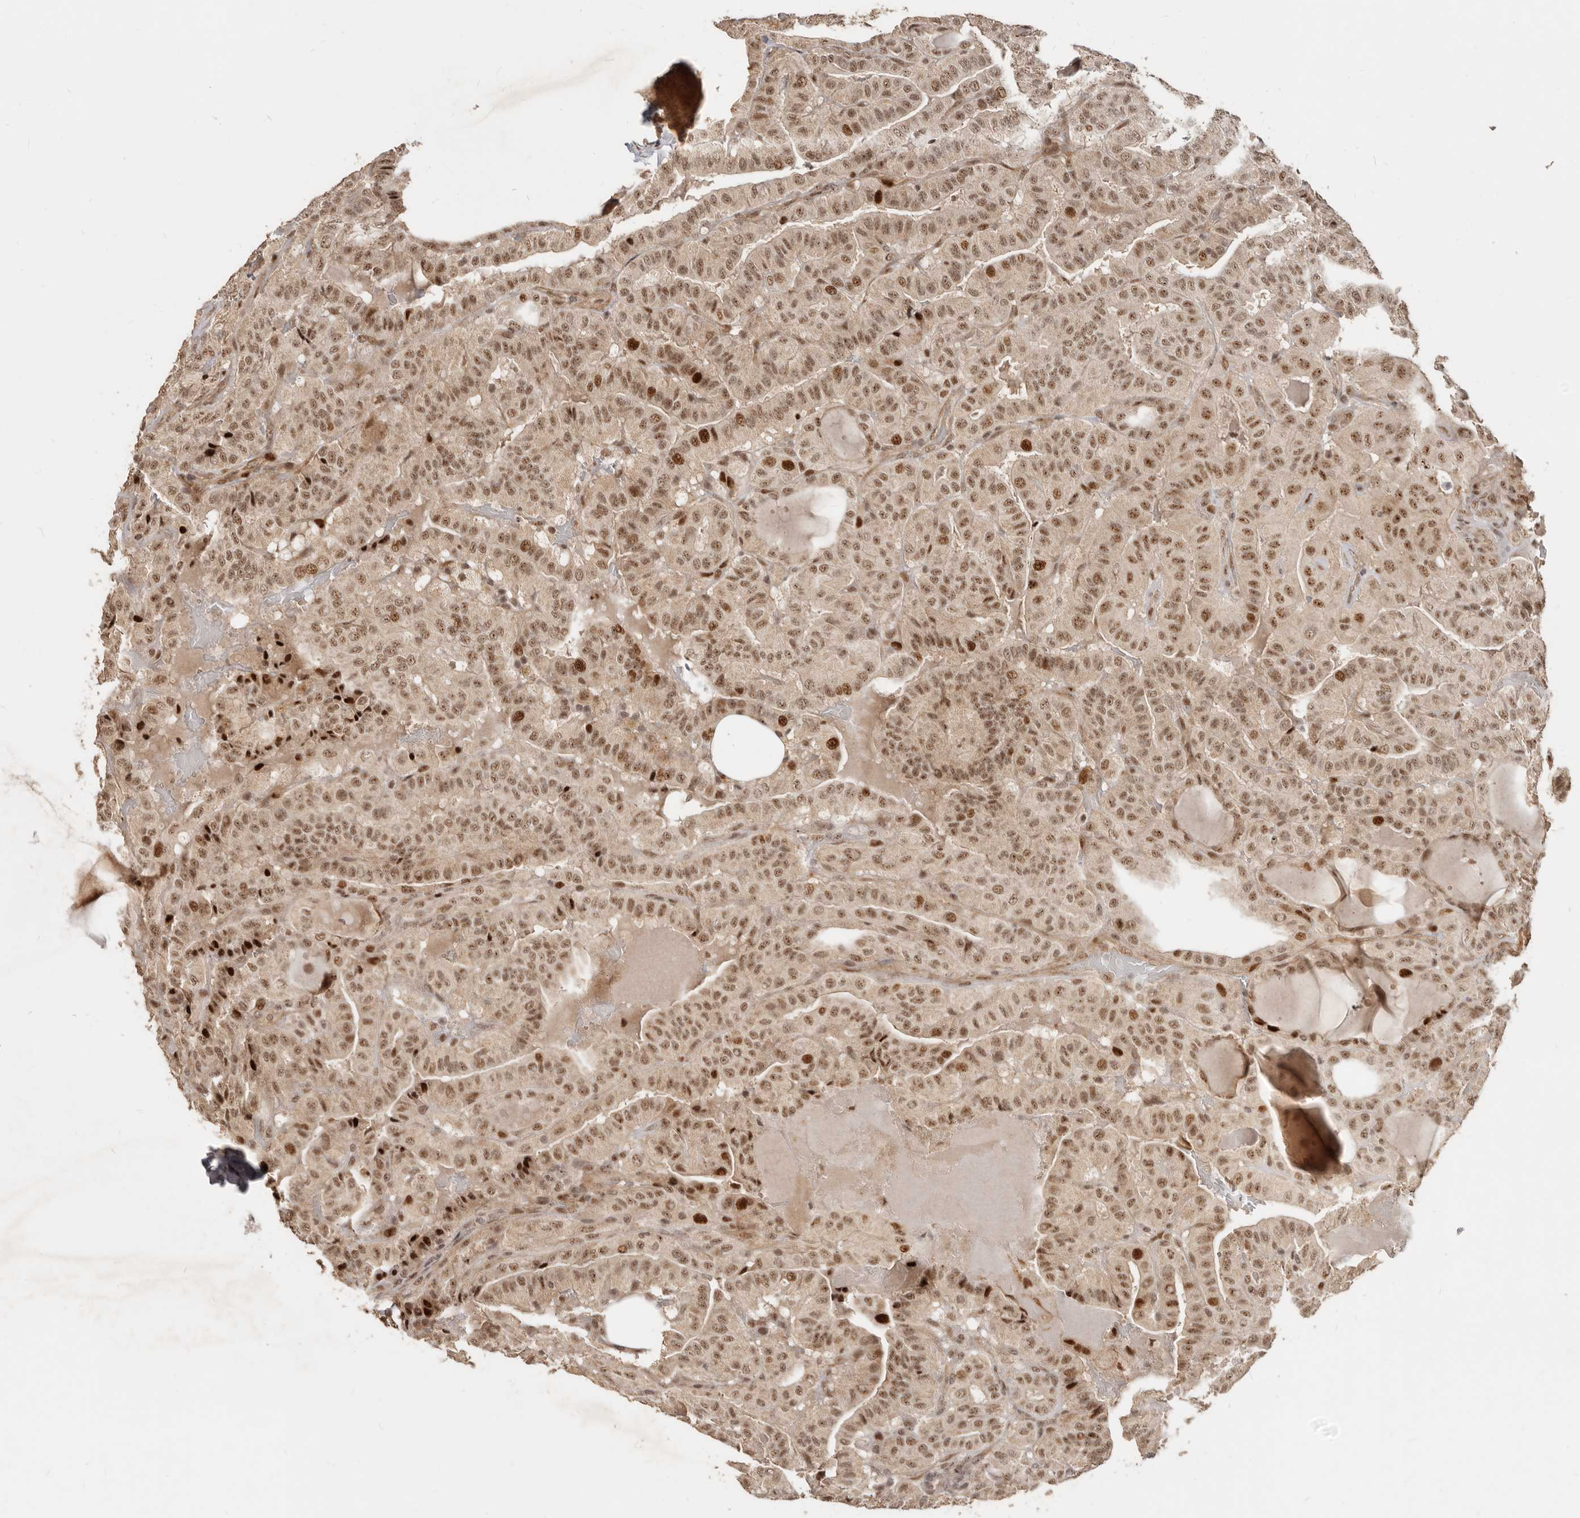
{"staining": {"intensity": "moderate", "quantity": ">75%", "location": "cytoplasmic/membranous,nuclear"}, "tissue": "thyroid cancer", "cell_type": "Tumor cells", "image_type": "cancer", "snomed": [{"axis": "morphology", "description": "Papillary adenocarcinoma, NOS"}, {"axis": "topography", "description": "Thyroid gland"}], "caption": "Thyroid cancer stained with immunohistochemistry (IHC) demonstrates moderate cytoplasmic/membranous and nuclear staining in approximately >75% of tumor cells.", "gene": "GPBP1L1", "patient": {"sex": "male", "age": 77}}